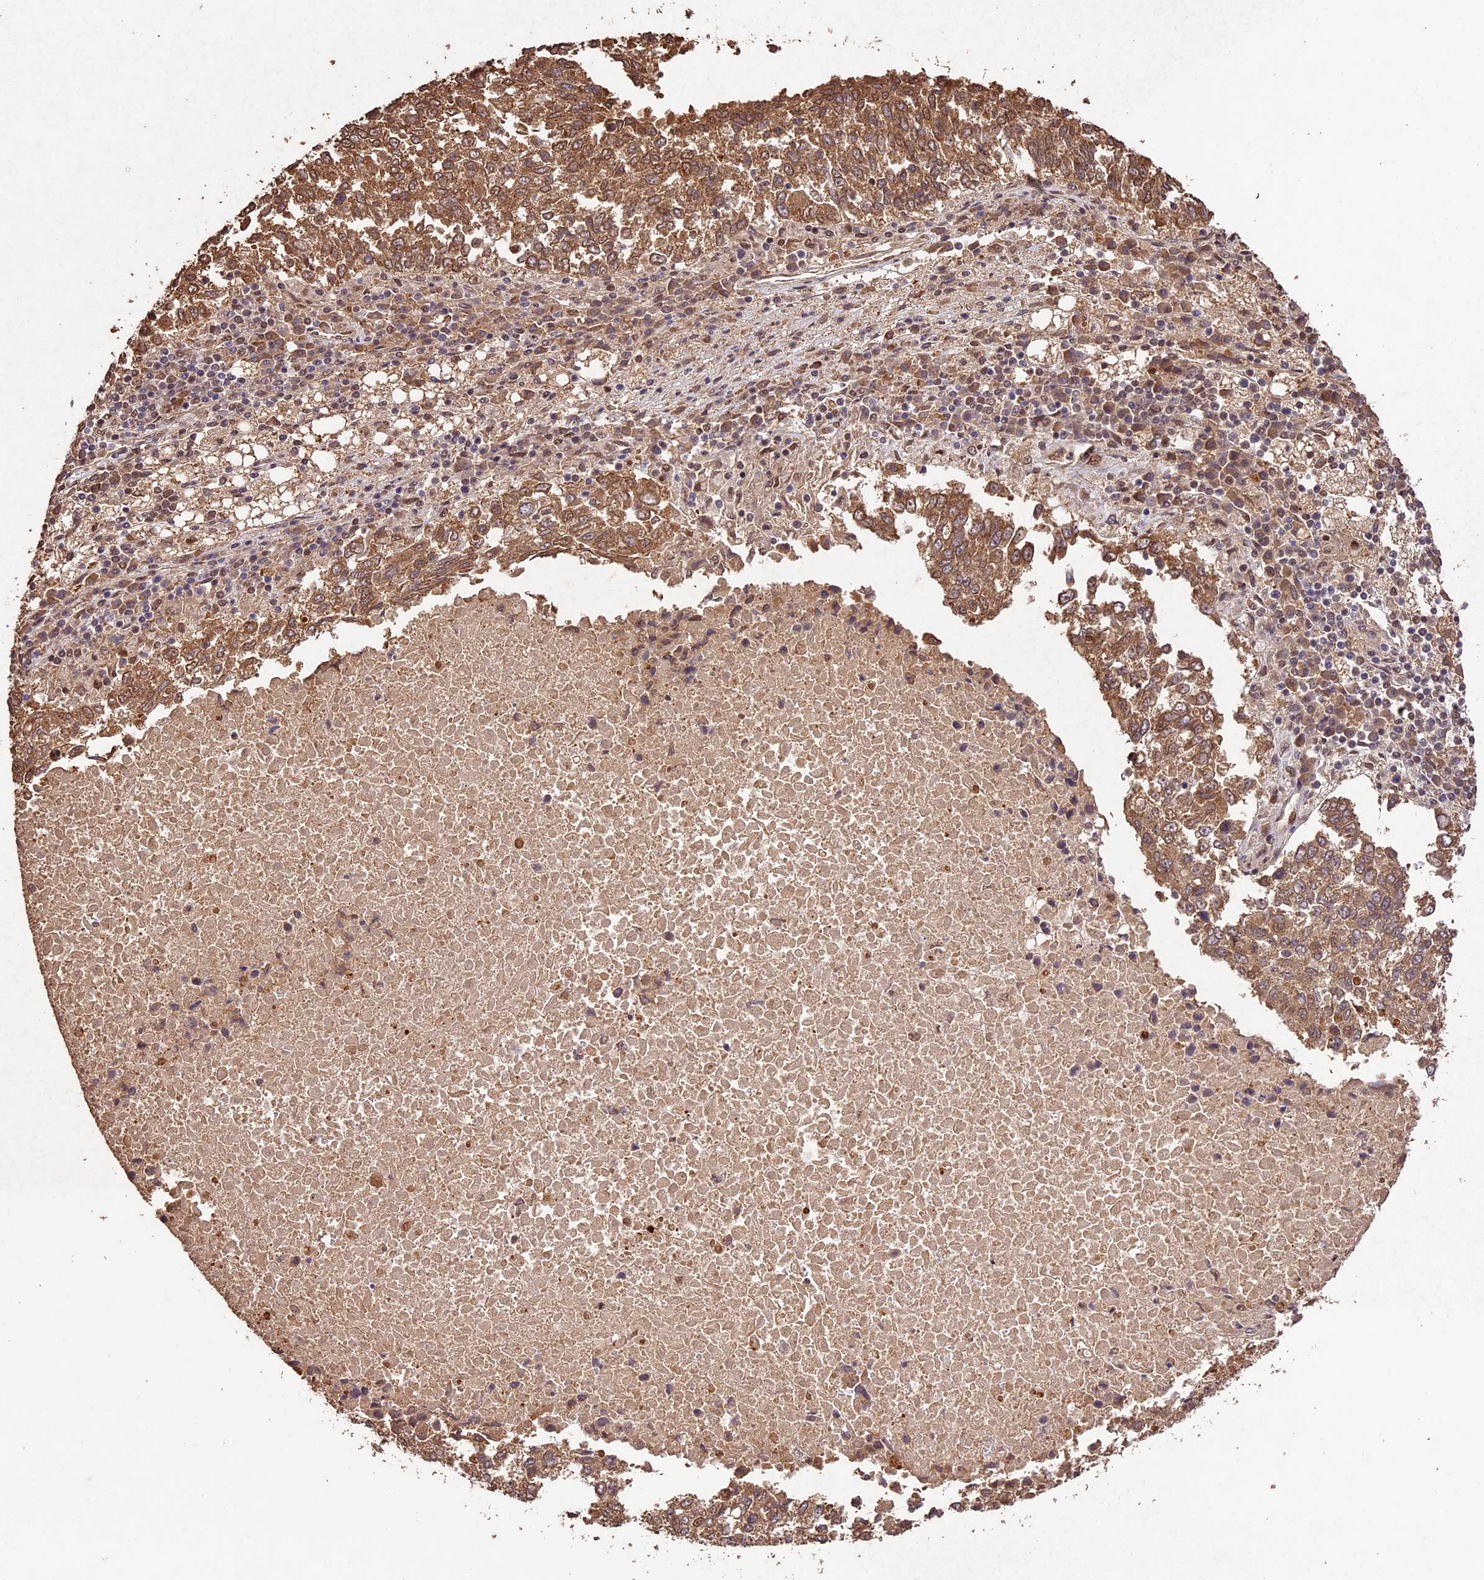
{"staining": {"intensity": "moderate", "quantity": ">75%", "location": "cytoplasmic/membranous"}, "tissue": "lung cancer", "cell_type": "Tumor cells", "image_type": "cancer", "snomed": [{"axis": "morphology", "description": "Squamous cell carcinoma, NOS"}, {"axis": "topography", "description": "Lung"}], "caption": "A brown stain highlights moderate cytoplasmic/membranous staining of a protein in human lung cancer (squamous cell carcinoma) tumor cells.", "gene": "CDKN2AIP", "patient": {"sex": "male", "age": 73}}